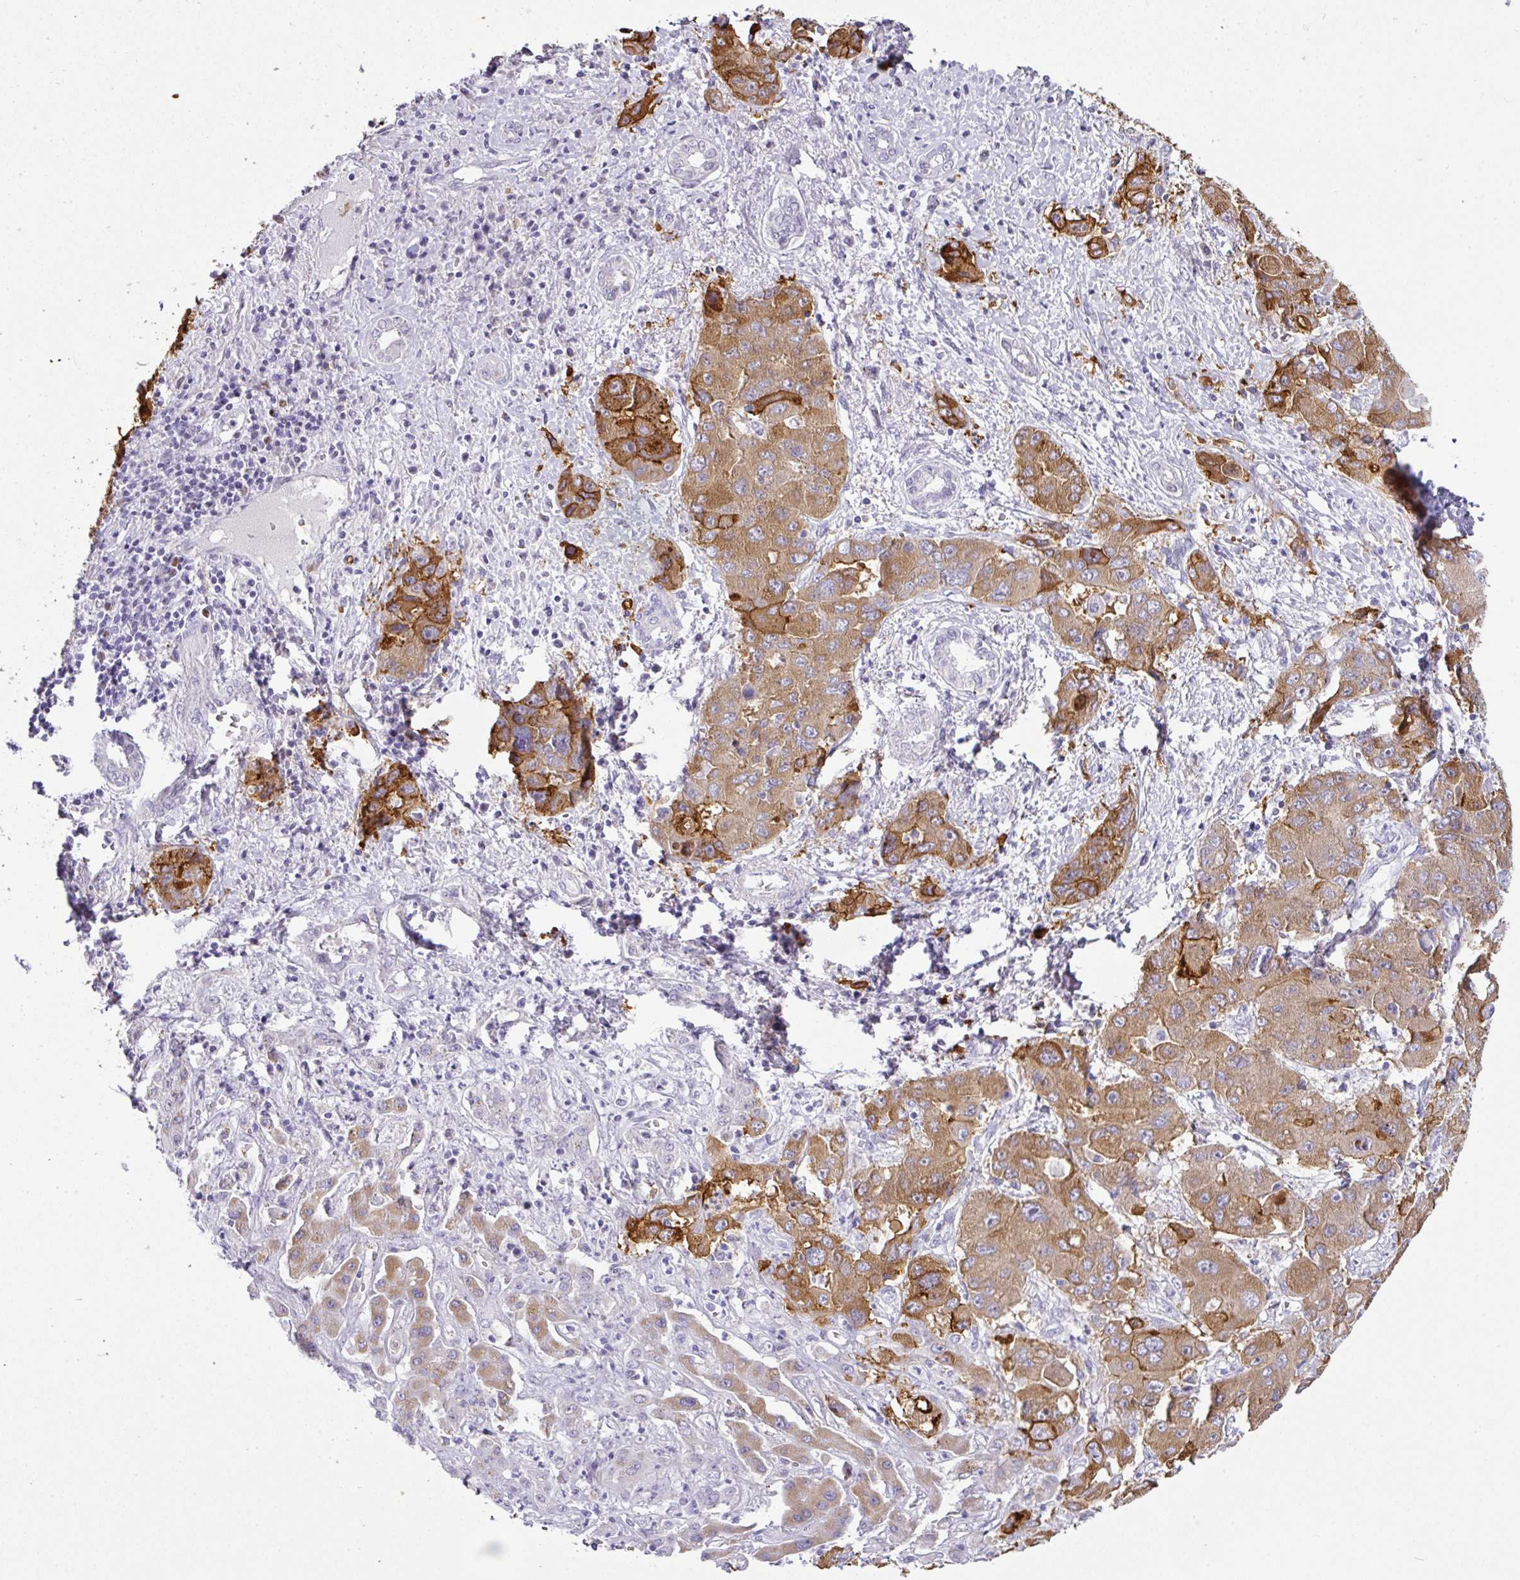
{"staining": {"intensity": "negative", "quantity": "none", "location": "none"}, "tissue": "liver cancer", "cell_type": "Tumor cells", "image_type": "cancer", "snomed": [{"axis": "morphology", "description": "Cholangiocarcinoma"}, {"axis": "topography", "description": "Liver"}], "caption": "This is an immunohistochemistry micrograph of human liver cancer (cholangiocarcinoma). There is no expression in tumor cells.", "gene": "BCL11A", "patient": {"sex": "male", "age": 67}}